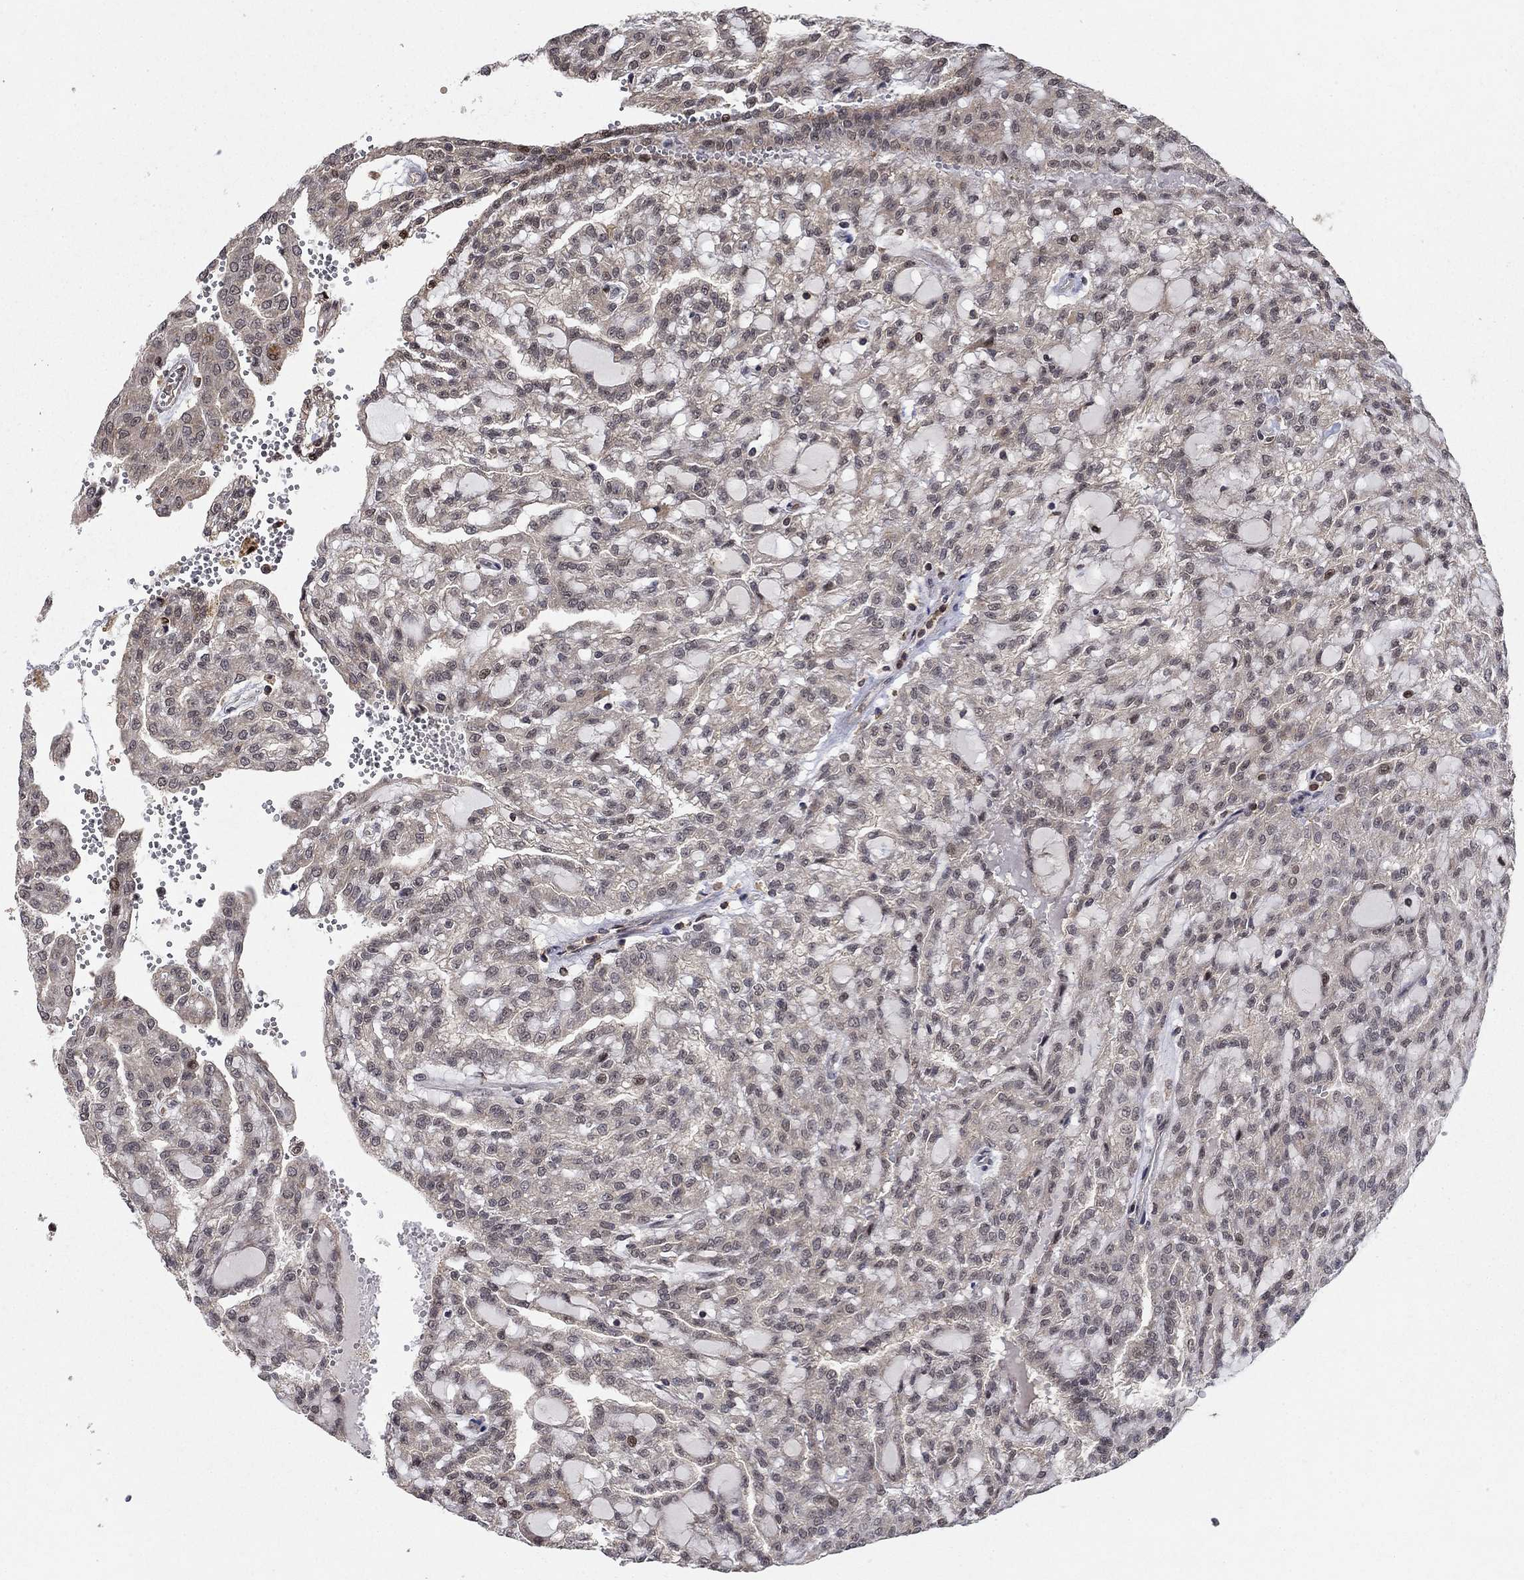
{"staining": {"intensity": "negative", "quantity": "none", "location": "none"}, "tissue": "renal cancer", "cell_type": "Tumor cells", "image_type": "cancer", "snomed": [{"axis": "morphology", "description": "Adenocarcinoma, NOS"}, {"axis": "topography", "description": "Kidney"}], "caption": "A micrograph of renal cancer stained for a protein displays no brown staining in tumor cells.", "gene": "CCDC66", "patient": {"sex": "male", "age": 63}}